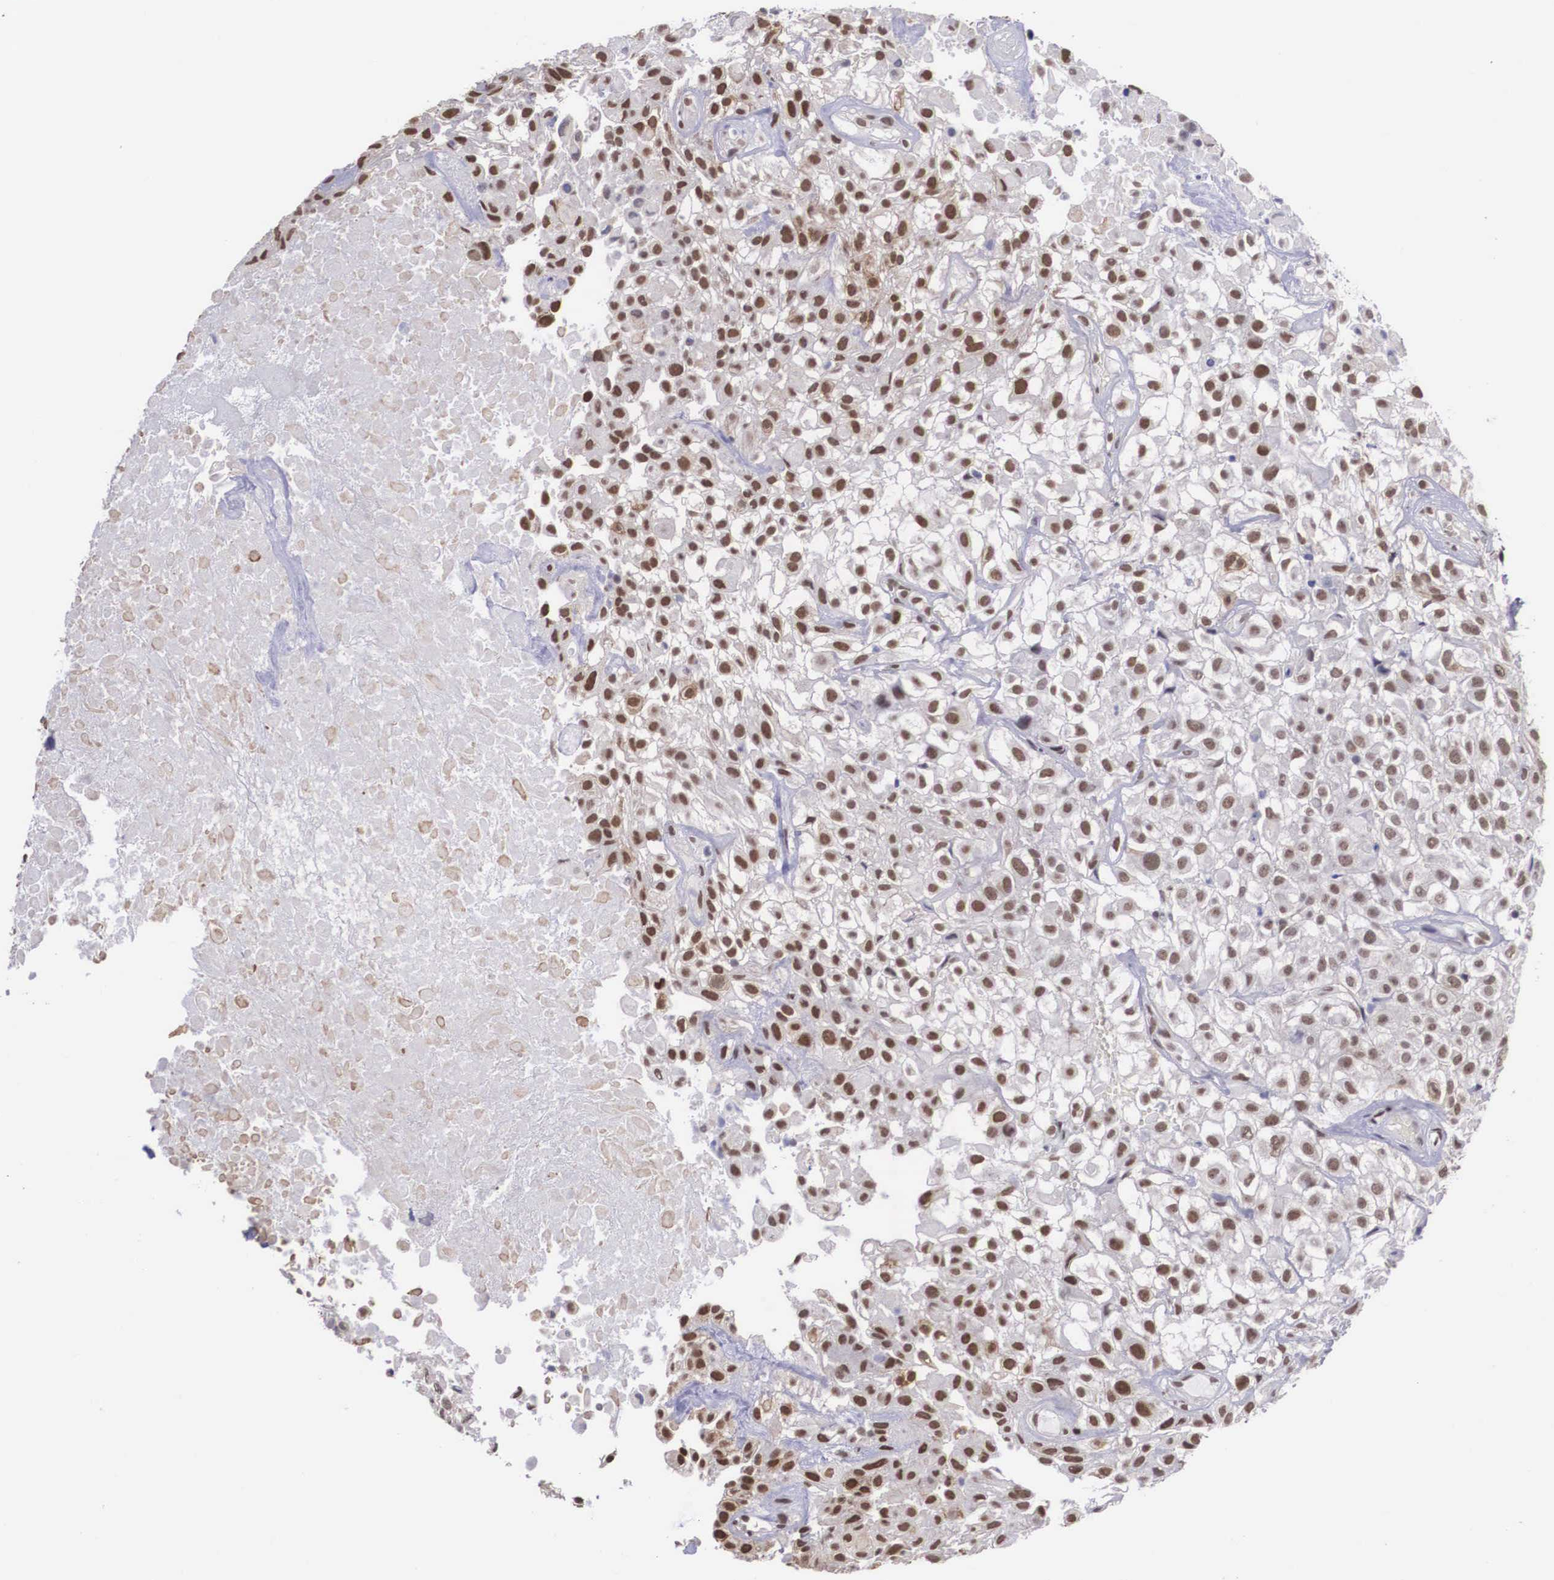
{"staining": {"intensity": "moderate", "quantity": ">75%", "location": "nuclear"}, "tissue": "urothelial cancer", "cell_type": "Tumor cells", "image_type": "cancer", "snomed": [{"axis": "morphology", "description": "Urothelial carcinoma, High grade"}, {"axis": "topography", "description": "Urinary bladder"}], "caption": "The image exhibits staining of high-grade urothelial carcinoma, revealing moderate nuclear protein positivity (brown color) within tumor cells.", "gene": "ZNF275", "patient": {"sex": "male", "age": 56}}